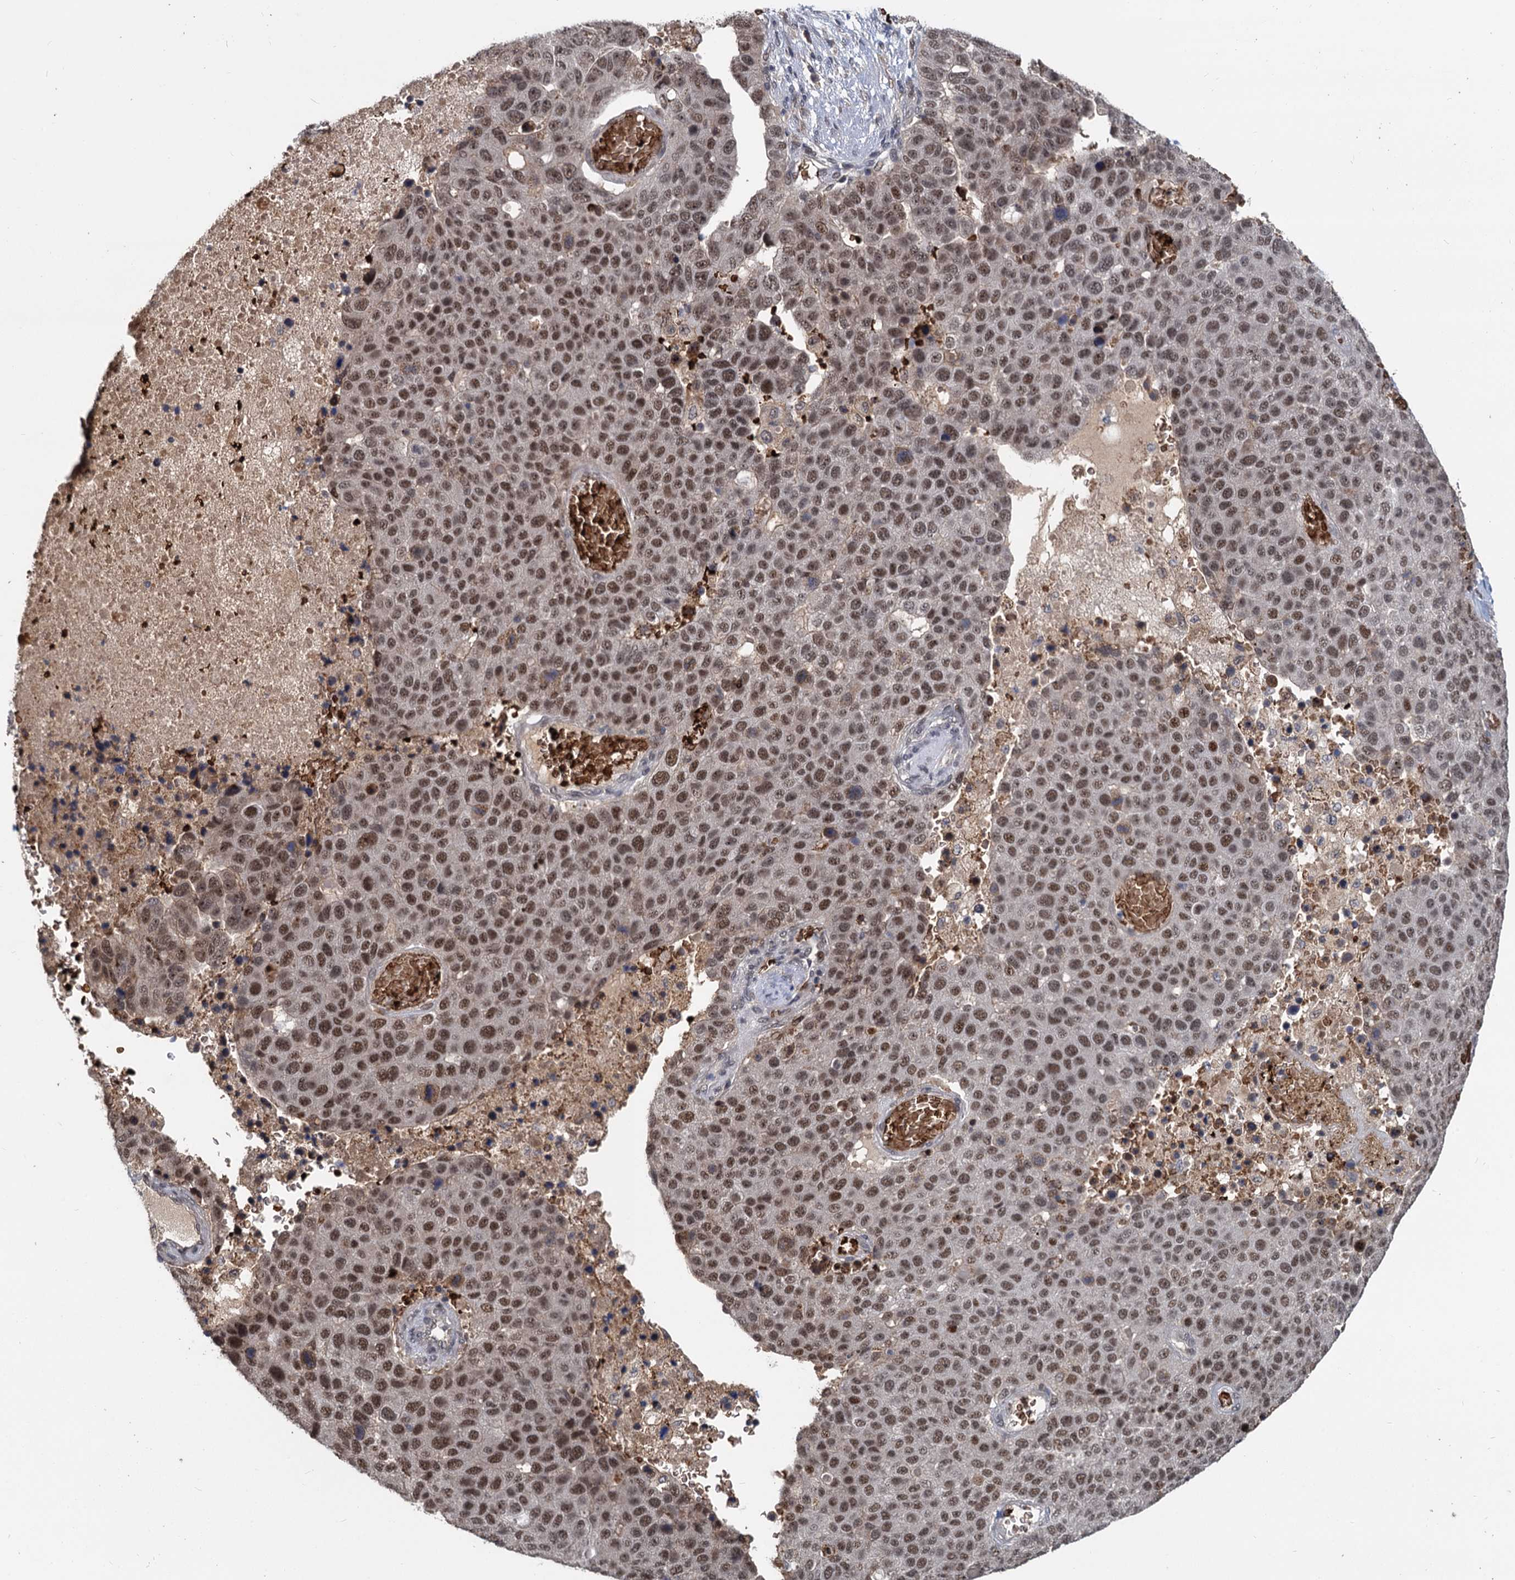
{"staining": {"intensity": "moderate", "quantity": ">75%", "location": "nuclear"}, "tissue": "pancreatic cancer", "cell_type": "Tumor cells", "image_type": "cancer", "snomed": [{"axis": "morphology", "description": "Adenocarcinoma, NOS"}, {"axis": "topography", "description": "Pancreas"}], "caption": "A medium amount of moderate nuclear staining is appreciated in approximately >75% of tumor cells in pancreatic cancer tissue.", "gene": "FANCI", "patient": {"sex": "female", "age": 61}}